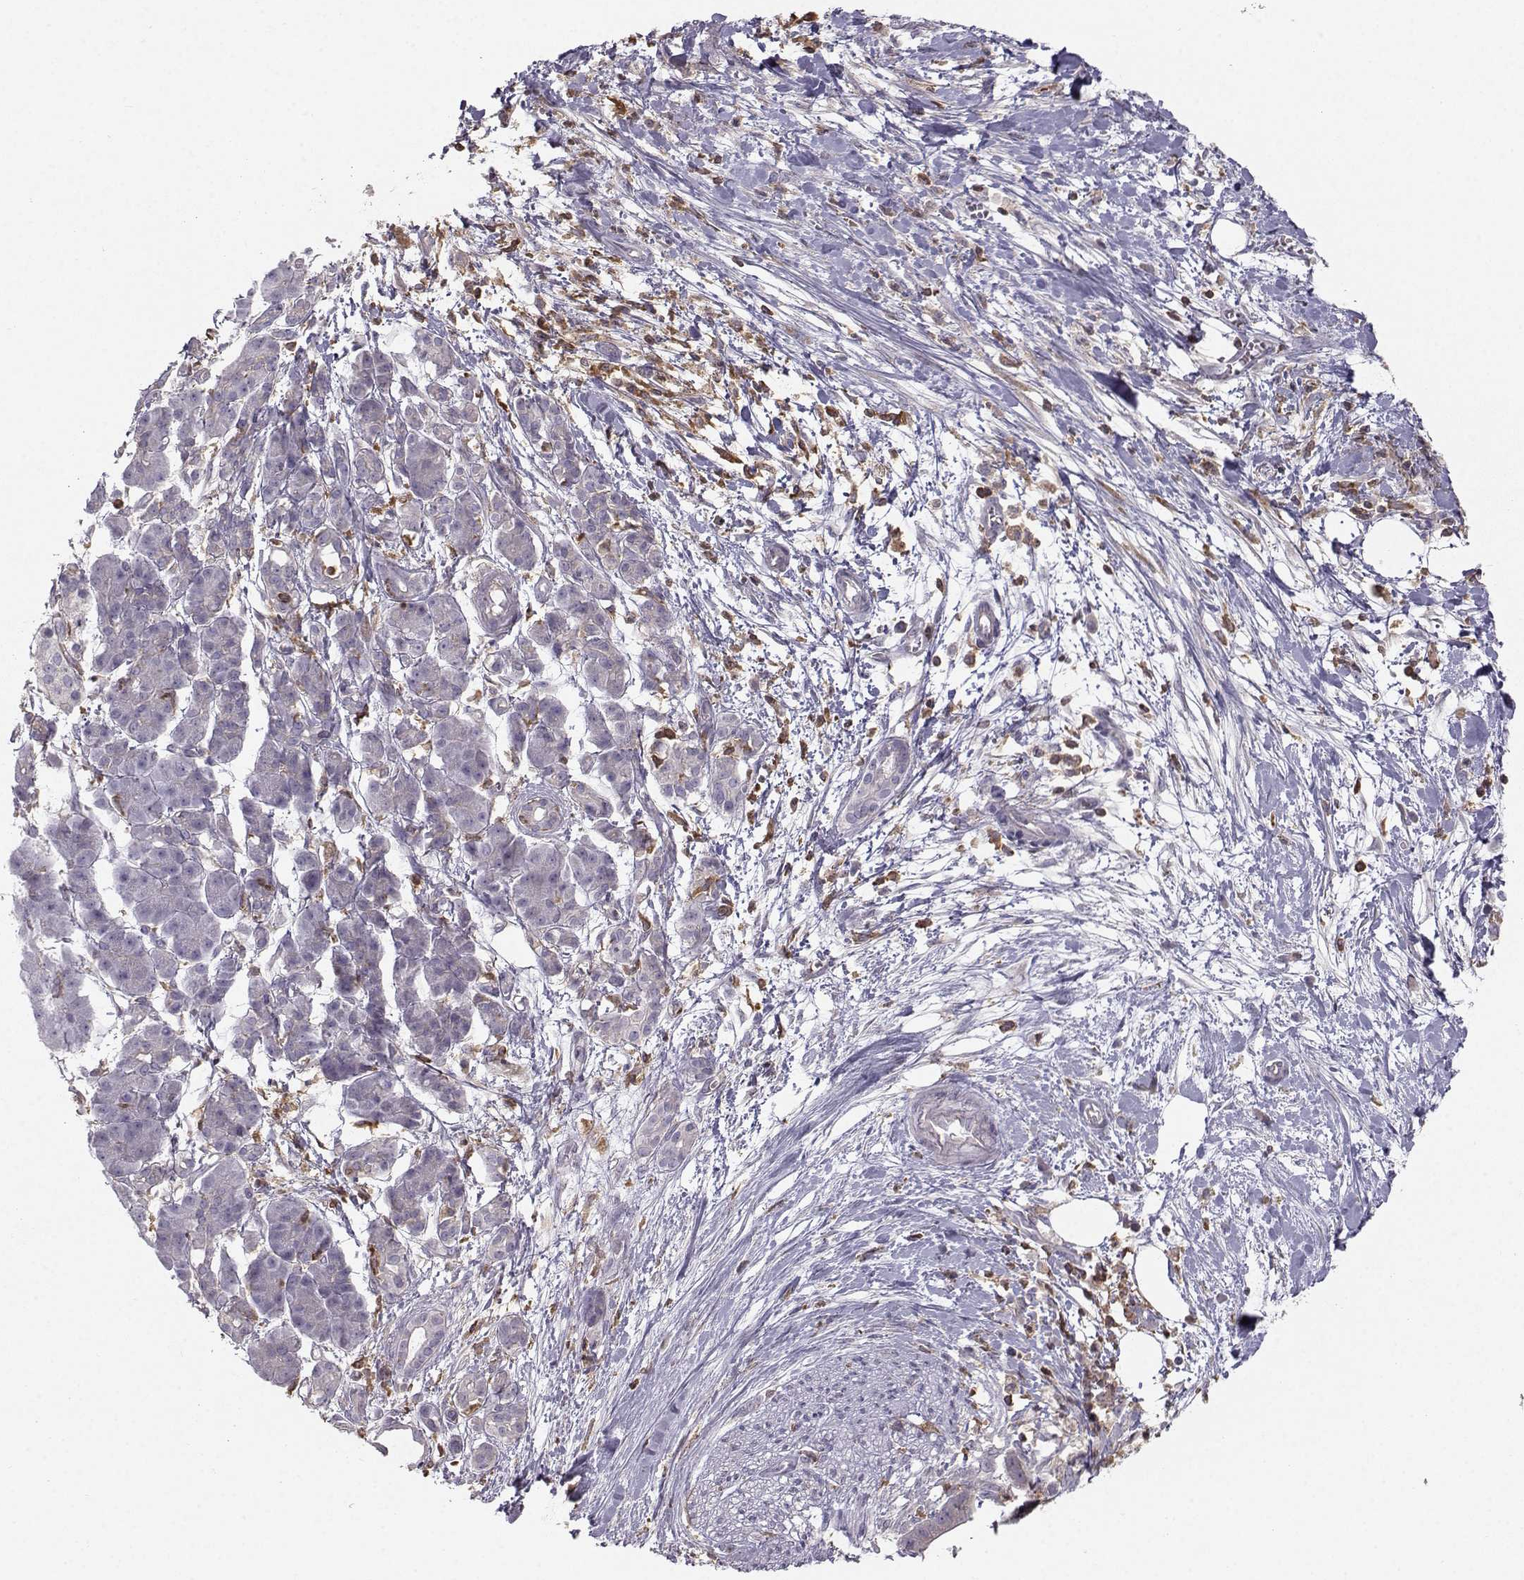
{"staining": {"intensity": "negative", "quantity": "none", "location": "none"}, "tissue": "pancreatic cancer", "cell_type": "Tumor cells", "image_type": "cancer", "snomed": [{"axis": "morphology", "description": "Normal tissue, NOS"}, {"axis": "morphology", "description": "Adenocarcinoma, NOS"}, {"axis": "topography", "description": "Lymph node"}, {"axis": "topography", "description": "Pancreas"}], "caption": "Immunohistochemistry of pancreatic cancer (adenocarcinoma) reveals no positivity in tumor cells. (Stains: DAB immunohistochemistry with hematoxylin counter stain, Microscopy: brightfield microscopy at high magnification).", "gene": "ZBTB32", "patient": {"sex": "female", "age": 58}}